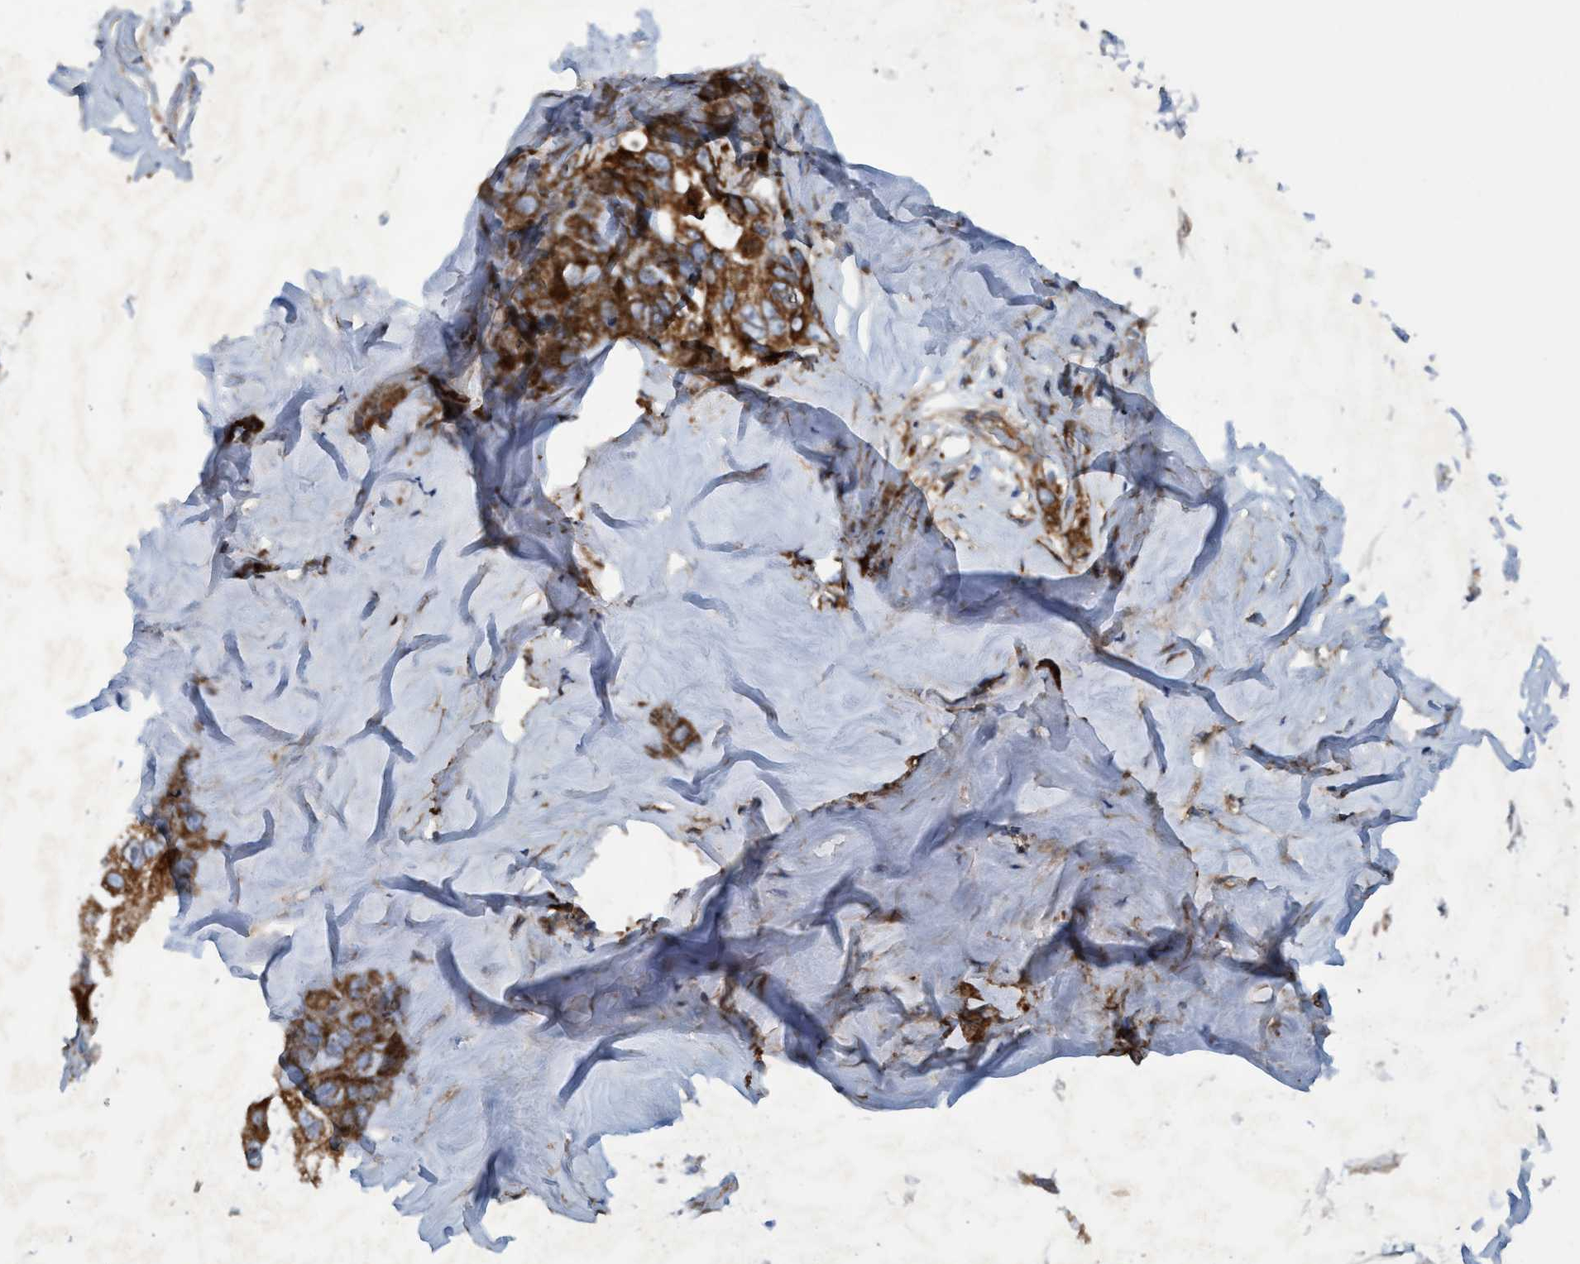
{"staining": {"intensity": "moderate", "quantity": ">75%", "location": "cytoplasmic/membranous"}, "tissue": "liver cancer", "cell_type": "Tumor cells", "image_type": "cancer", "snomed": [{"axis": "morphology", "description": "Carcinoma, Hepatocellular, NOS"}, {"axis": "topography", "description": "Liver"}], "caption": "IHC (DAB) staining of liver cancer (hepatocellular carcinoma) shows moderate cytoplasmic/membranous protein staining in about >75% of tumor cells. The staining is performed using DAB (3,3'-diaminobenzidine) brown chromogen to label protein expression. The nuclei are counter-stained blue using hematoxylin.", "gene": "SLC16A3", "patient": {"sex": "male", "age": 80}}